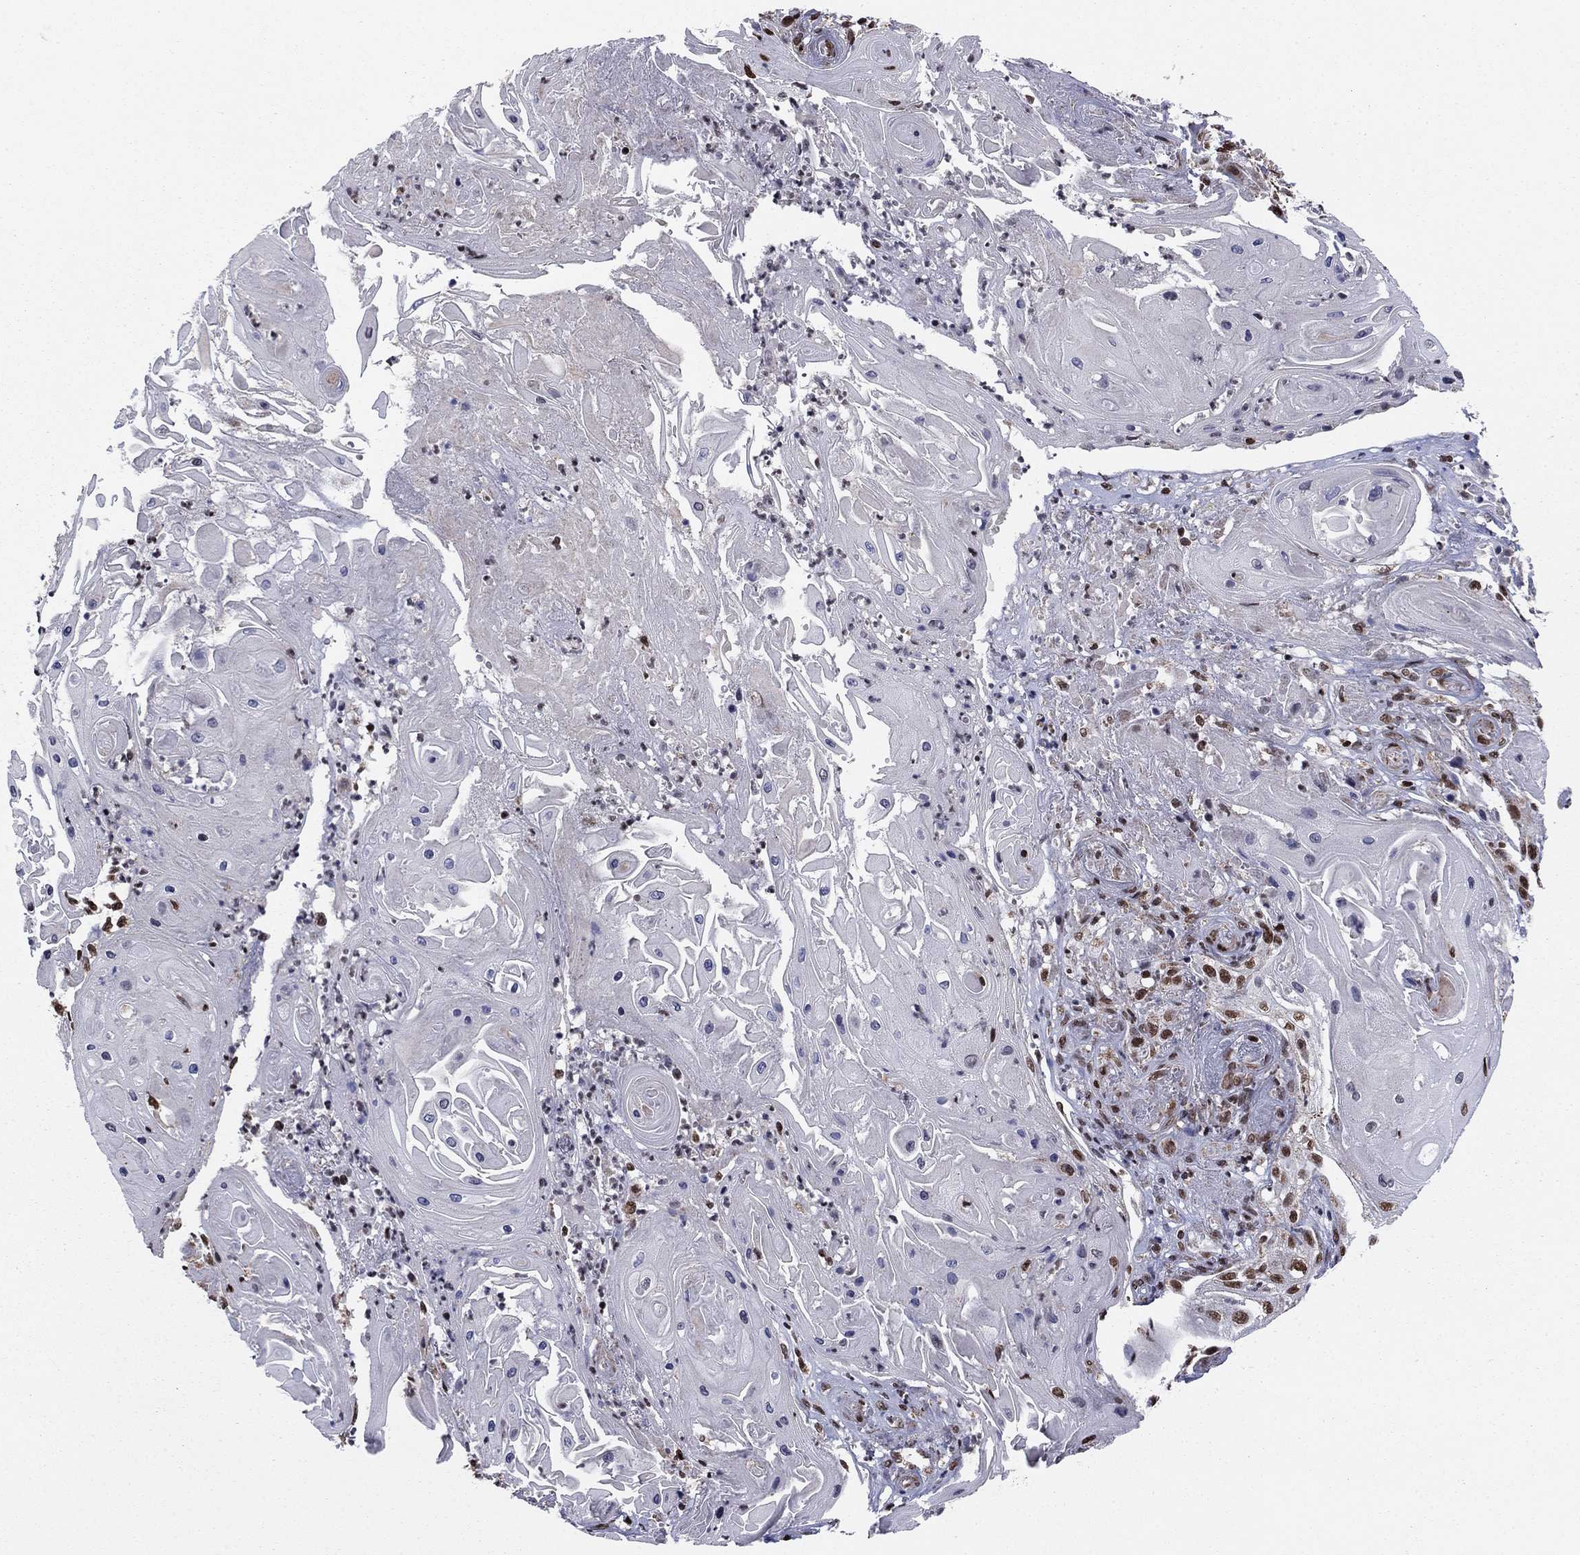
{"staining": {"intensity": "moderate", "quantity": "25%-75%", "location": "cytoplasmic/membranous,nuclear"}, "tissue": "skin cancer", "cell_type": "Tumor cells", "image_type": "cancer", "snomed": [{"axis": "morphology", "description": "Squamous cell carcinoma, NOS"}, {"axis": "topography", "description": "Skin"}], "caption": "This micrograph exhibits immunohistochemistry staining of skin squamous cell carcinoma, with medium moderate cytoplasmic/membranous and nuclear expression in about 25%-75% of tumor cells.", "gene": "N4BP2", "patient": {"sex": "male", "age": 62}}